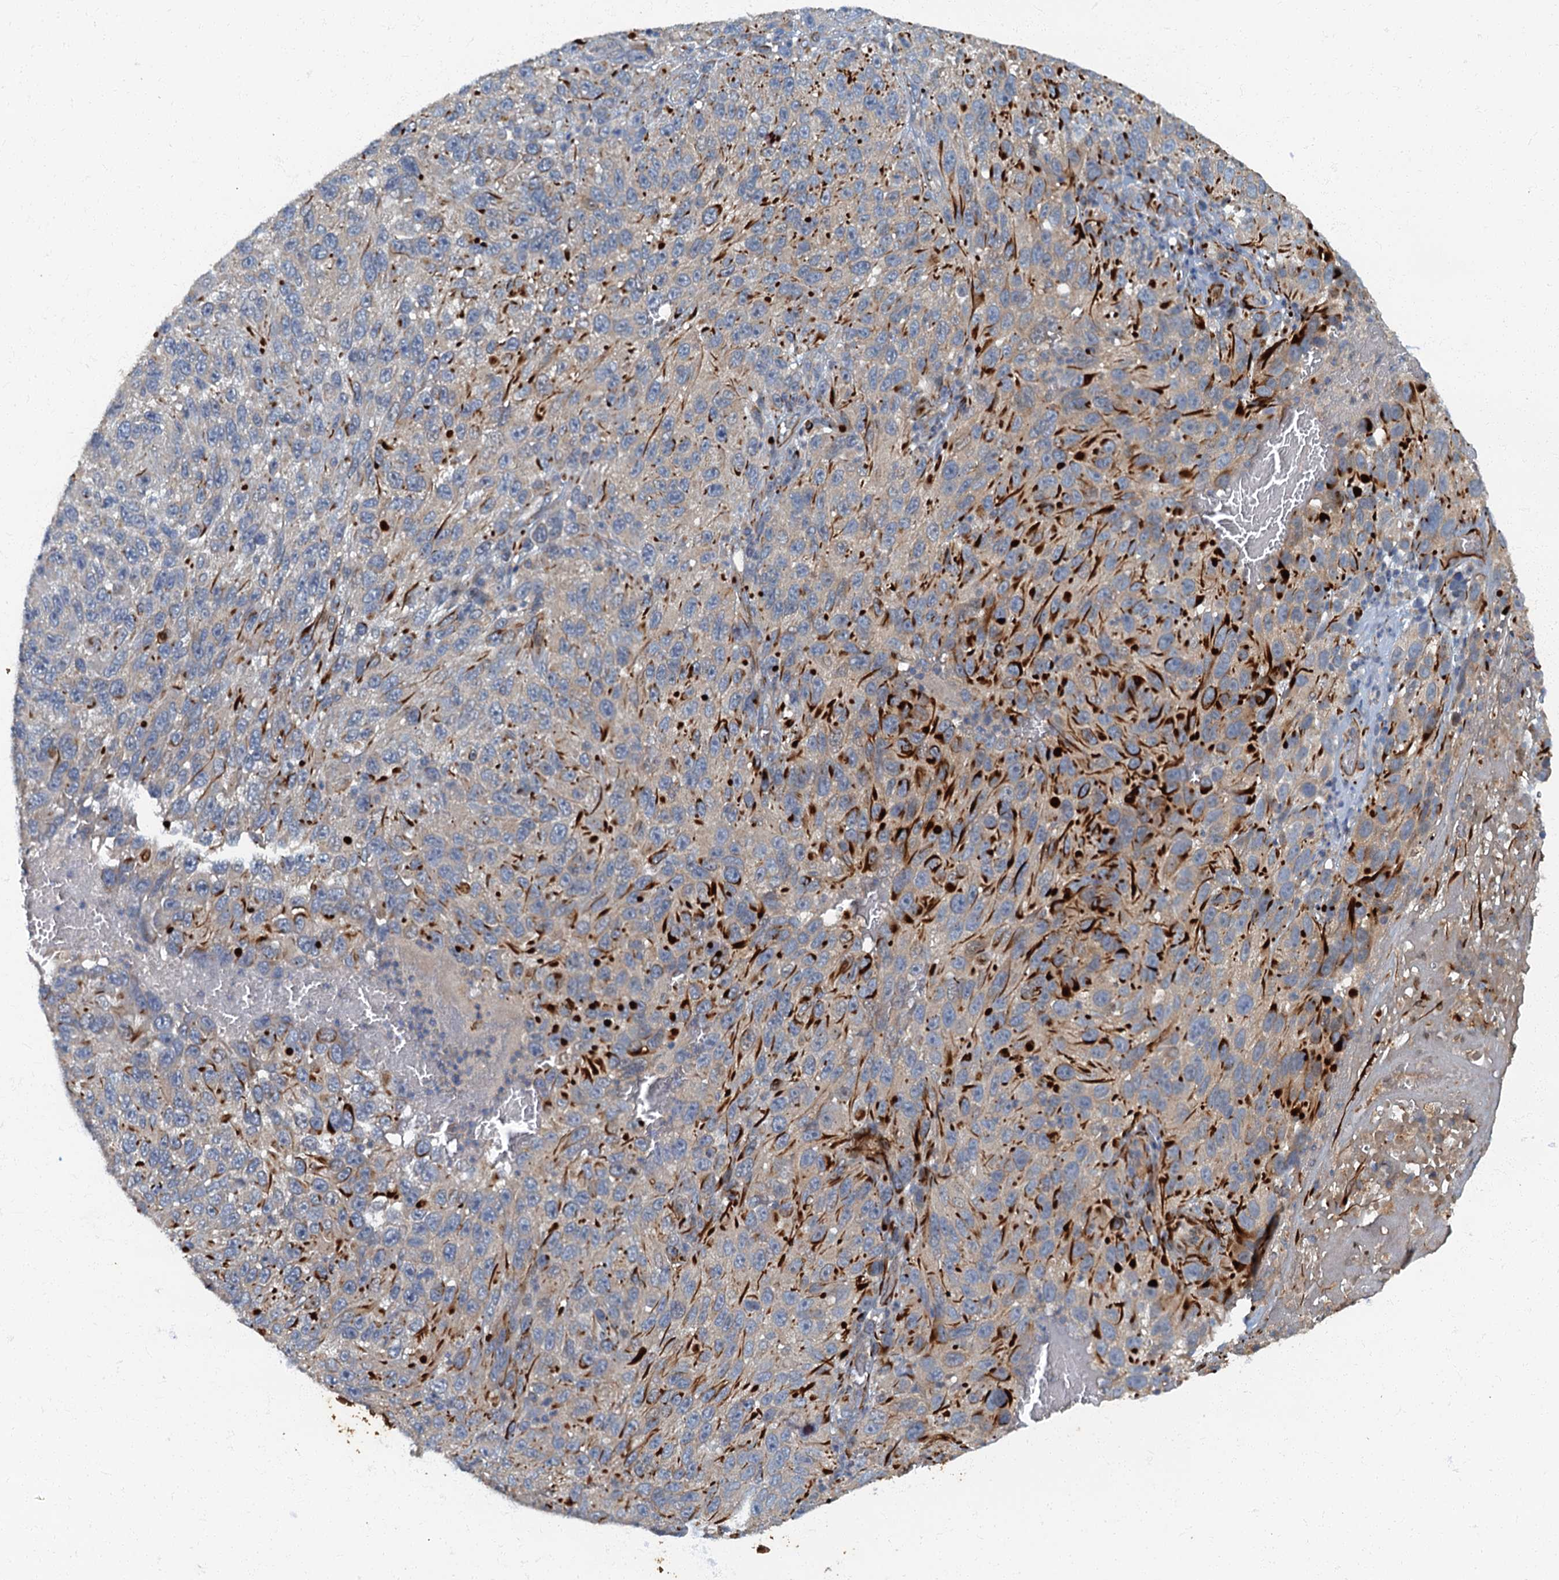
{"staining": {"intensity": "strong", "quantity": "<25%", "location": "cytoplasmic/membranous"}, "tissue": "melanoma", "cell_type": "Tumor cells", "image_type": "cancer", "snomed": [{"axis": "morphology", "description": "Normal tissue, NOS"}, {"axis": "morphology", "description": "Malignant melanoma, NOS"}, {"axis": "topography", "description": "Skin"}], "caption": "Immunohistochemistry (IHC) of human malignant melanoma exhibits medium levels of strong cytoplasmic/membranous expression in about <25% of tumor cells.", "gene": "ARL11", "patient": {"sex": "female", "age": 96}}